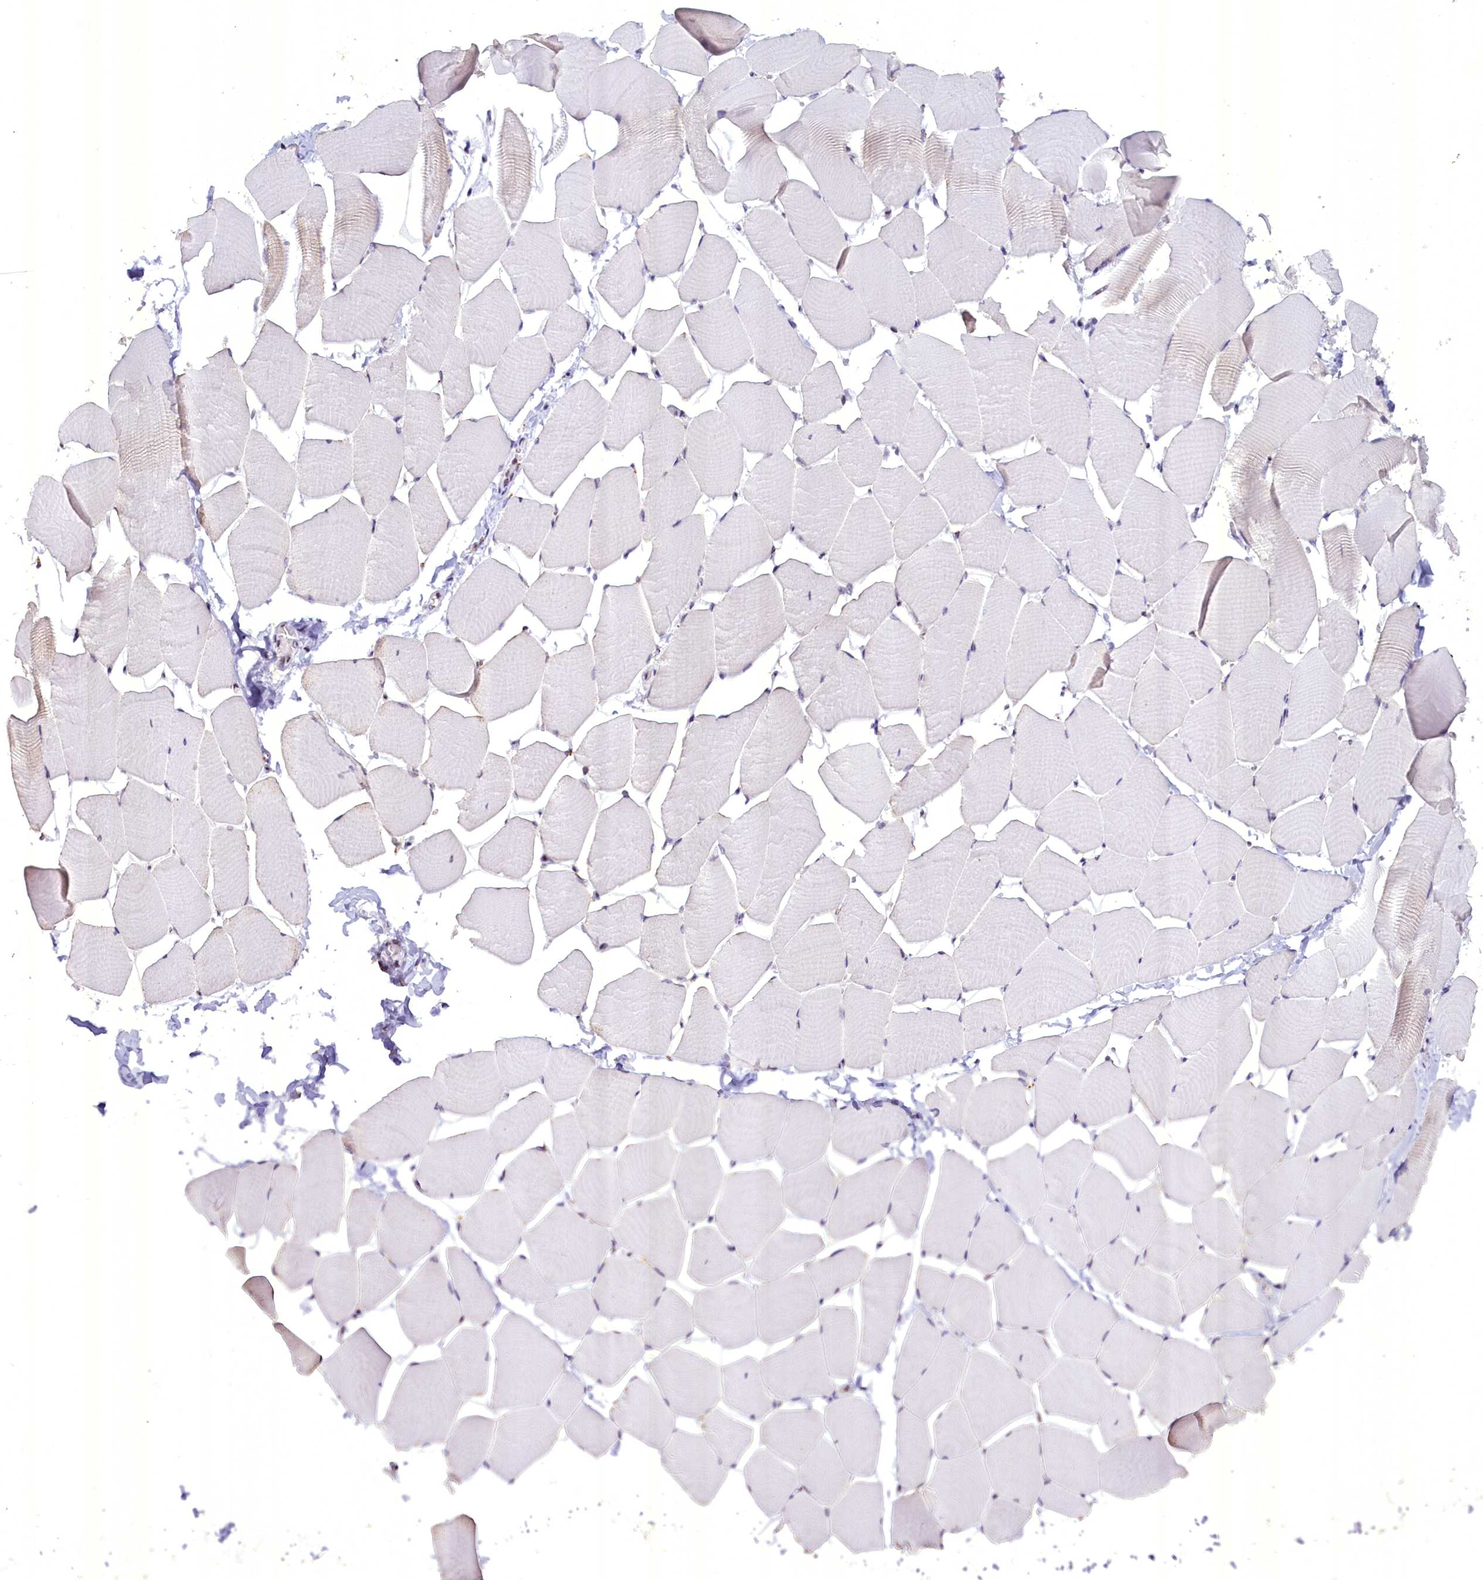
{"staining": {"intensity": "negative", "quantity": "none", "location": "none"}, "tissue": "skeletal muscle", "cell_type": "Myocytes", "image_type": "normal", "snomed": [{"axis": "morphology", "description": "Normal tissue, NOS"}, {"axis": "topography", "description": "Skeletal muscle"}], "caption": "Unremarkable skeletal muscle was stained to show a protein in brown. There is no significant expression in myocytes.", "gene": "NCBP1", "patient": {"sex": "male", "age": 25}}